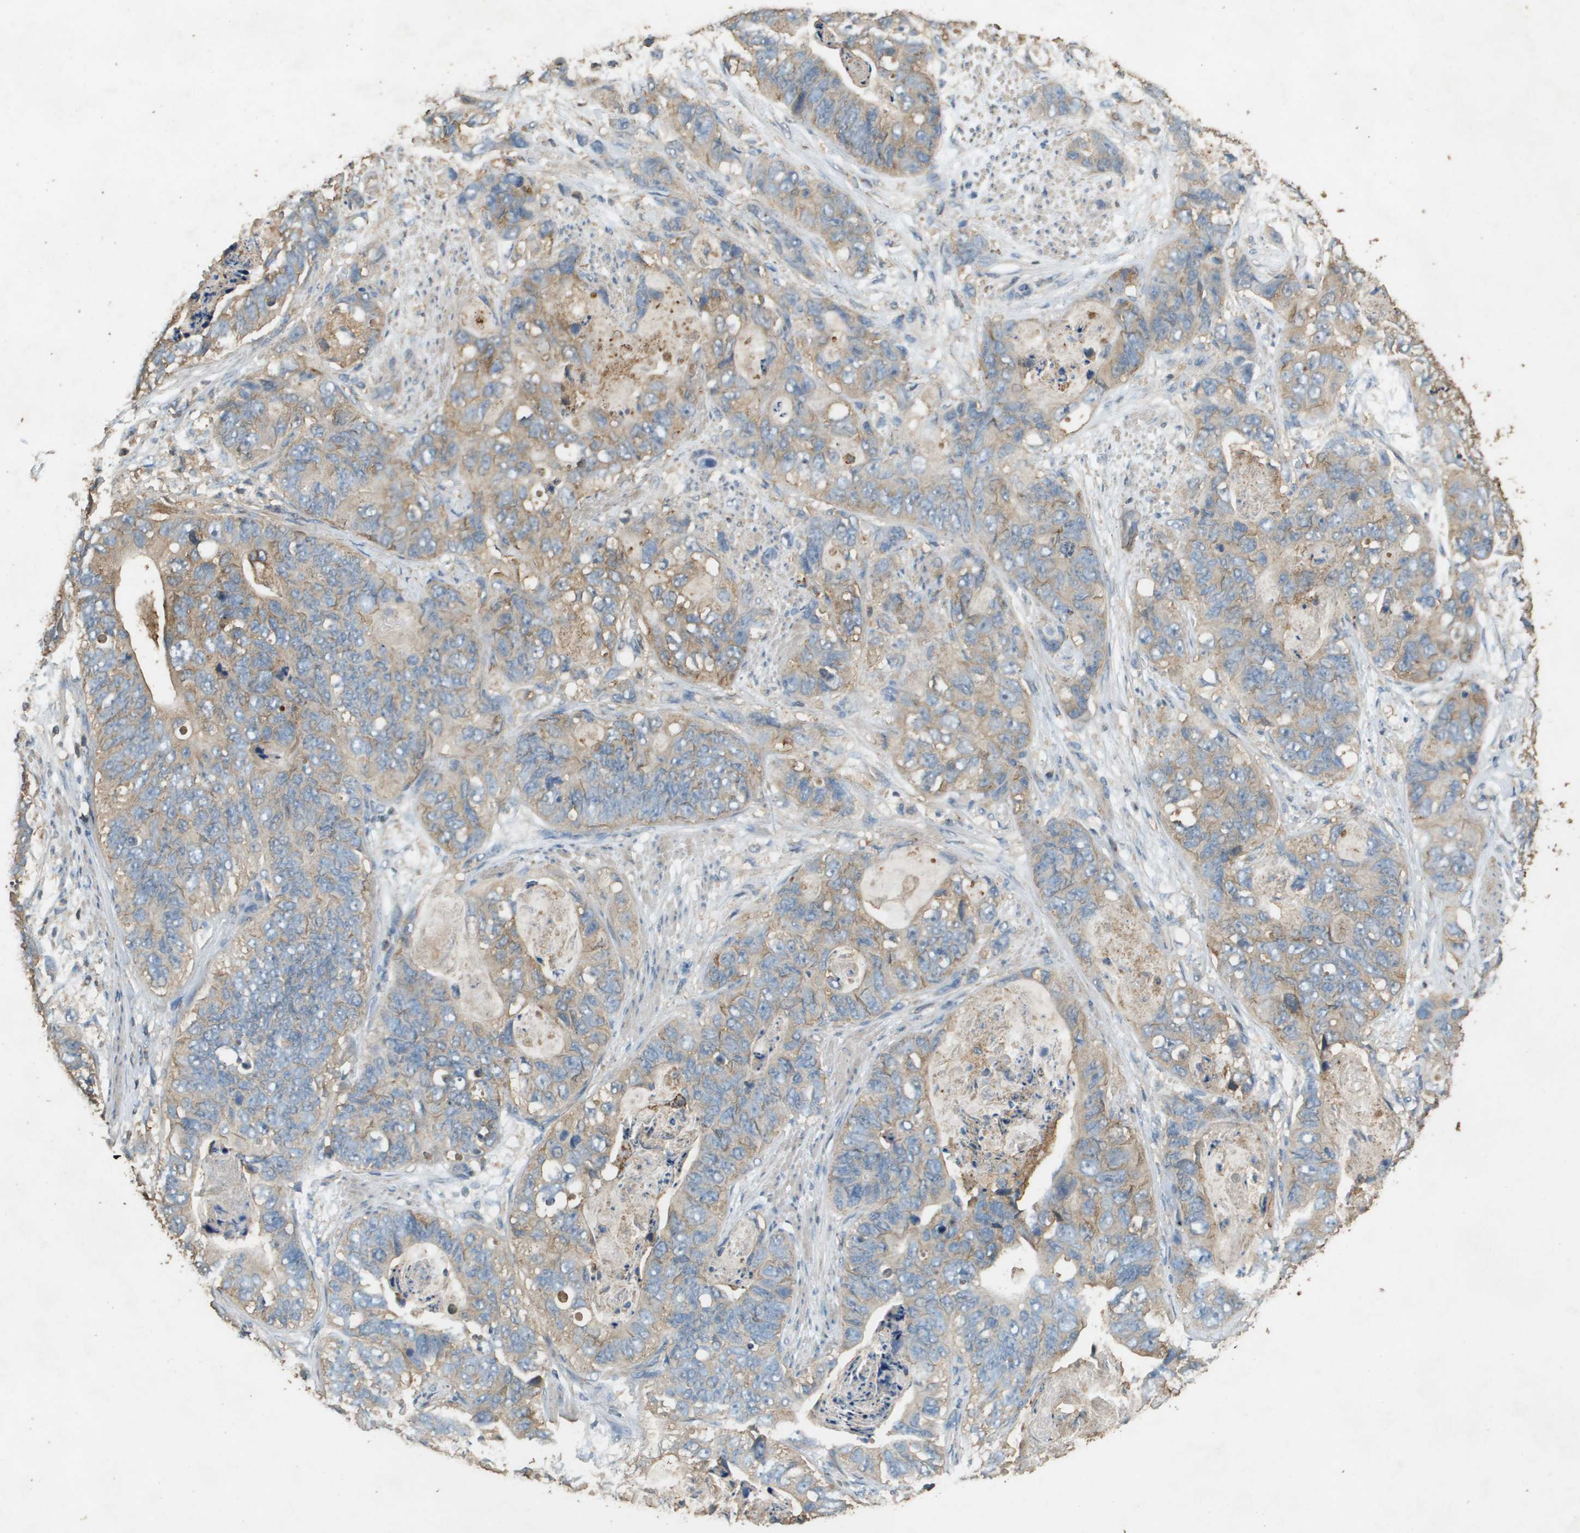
{"staining": {"intensity": "weak", "quantity": ">75%", "location": "cytoplasmic/membranous"}, "tissue": "stomach cancer", "cell_type": "Tumor cells", "image_type": "cancer", "snomed": [{"axis": "morphology", "description": "Adenocarcinoma, NOS"}, {"axis": "topography", "description": "Stomach"}], "caption": "Immunohistochemical staining of adenocarcinoma (stomach) displays low levels of weak cytoplasmic/membranous expression in approximately >75% of tumor cells.", "gene": "MS4A7", "patient": {"sex": "female", "age": 89}}